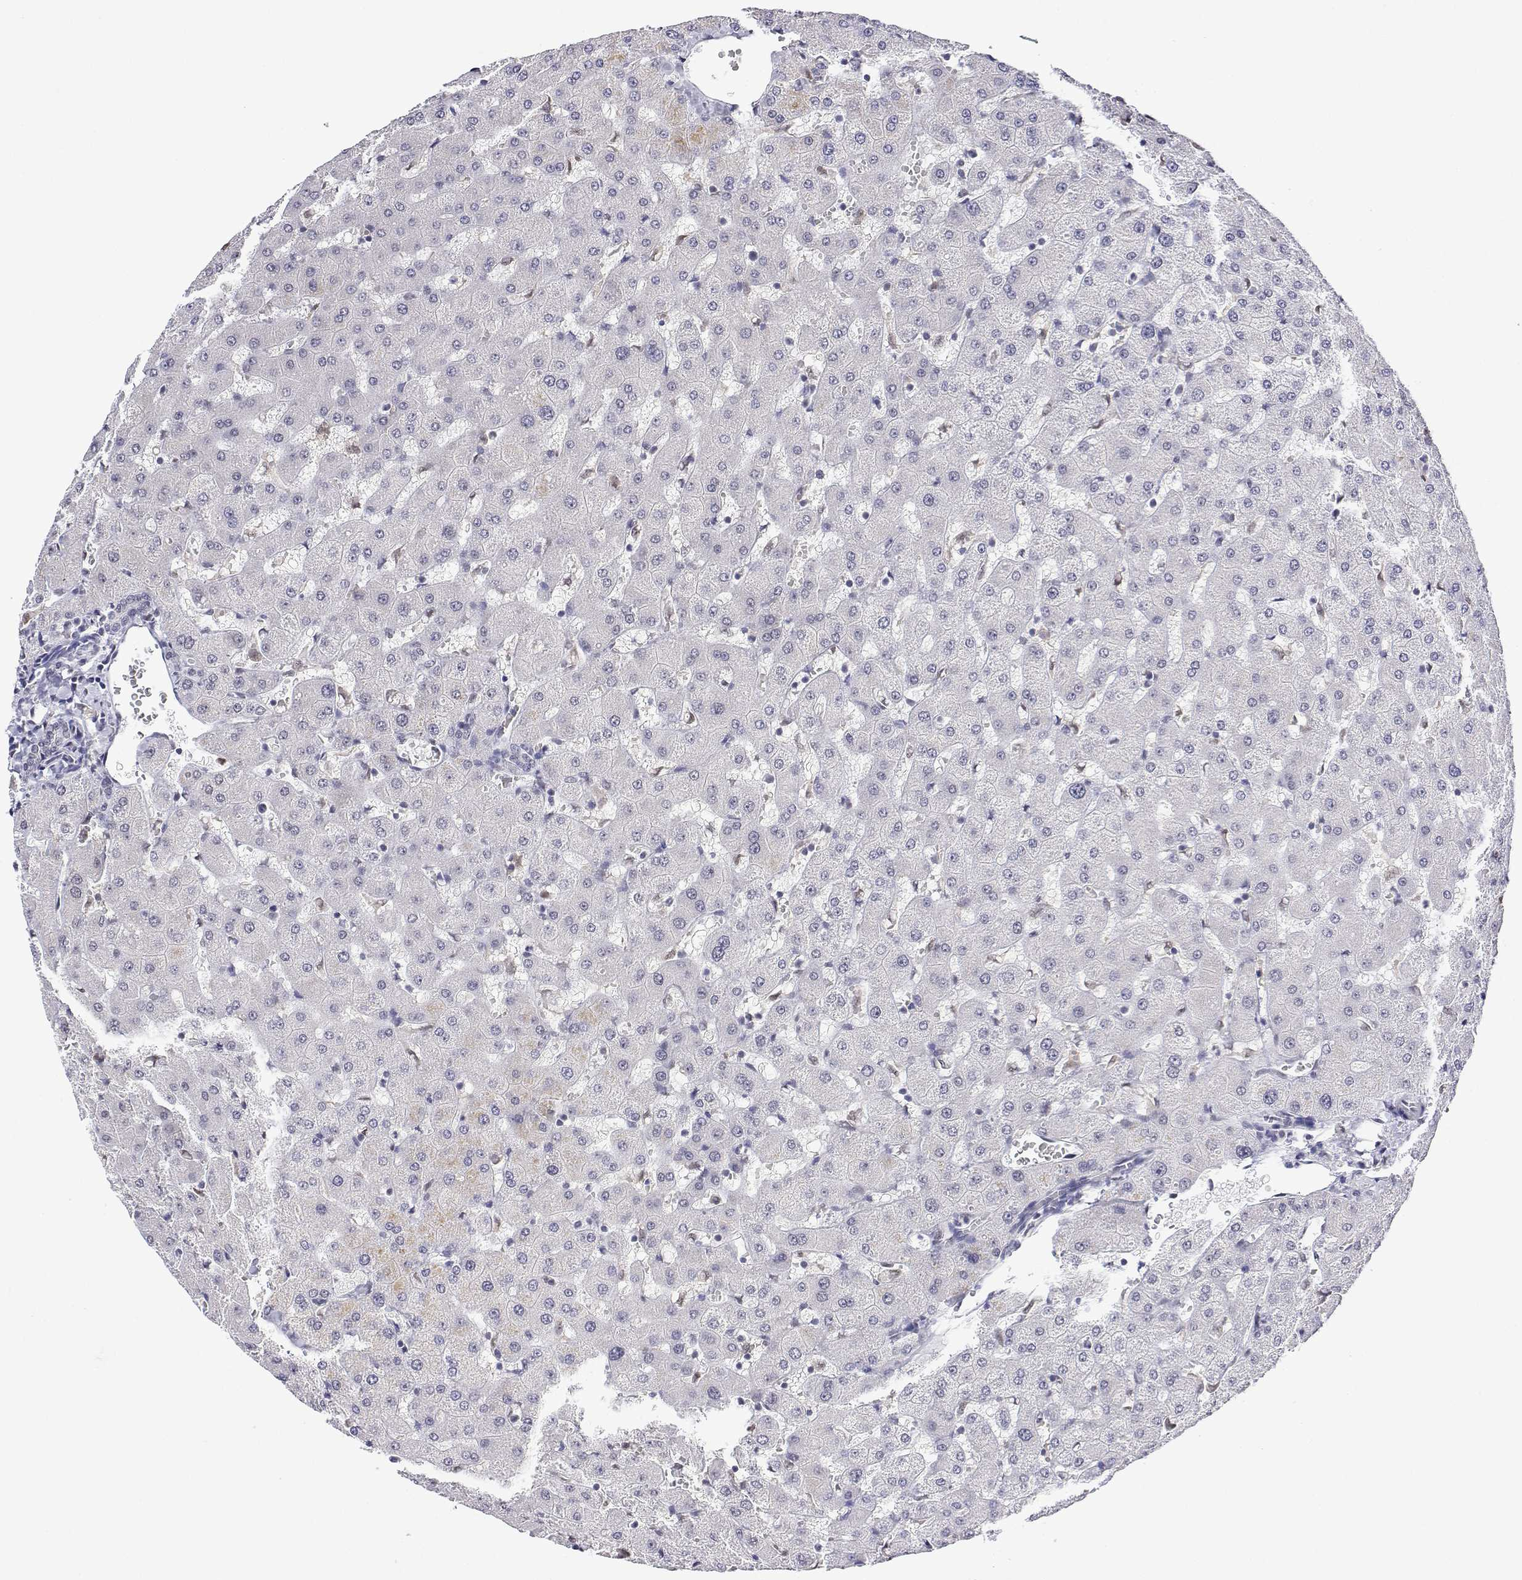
{"staining": {"intensity": "negative", "quantity": "none", "location": "none"}, "tissue": "liver", "cell_type": "Cholangiocytes", "image_type": "normal", "snomed": [{"axis": "morphology", "description": "Normal tissue, NOS"}, {"axis": "topography", "description": "Liver"}], "caption": "IHC photomicrograph of benign human liver stained for a protein (brown), which shows no positivity in cholangiocytes.", "gene": "ADAR", "patient": {"sex": "female", "age": 63}}